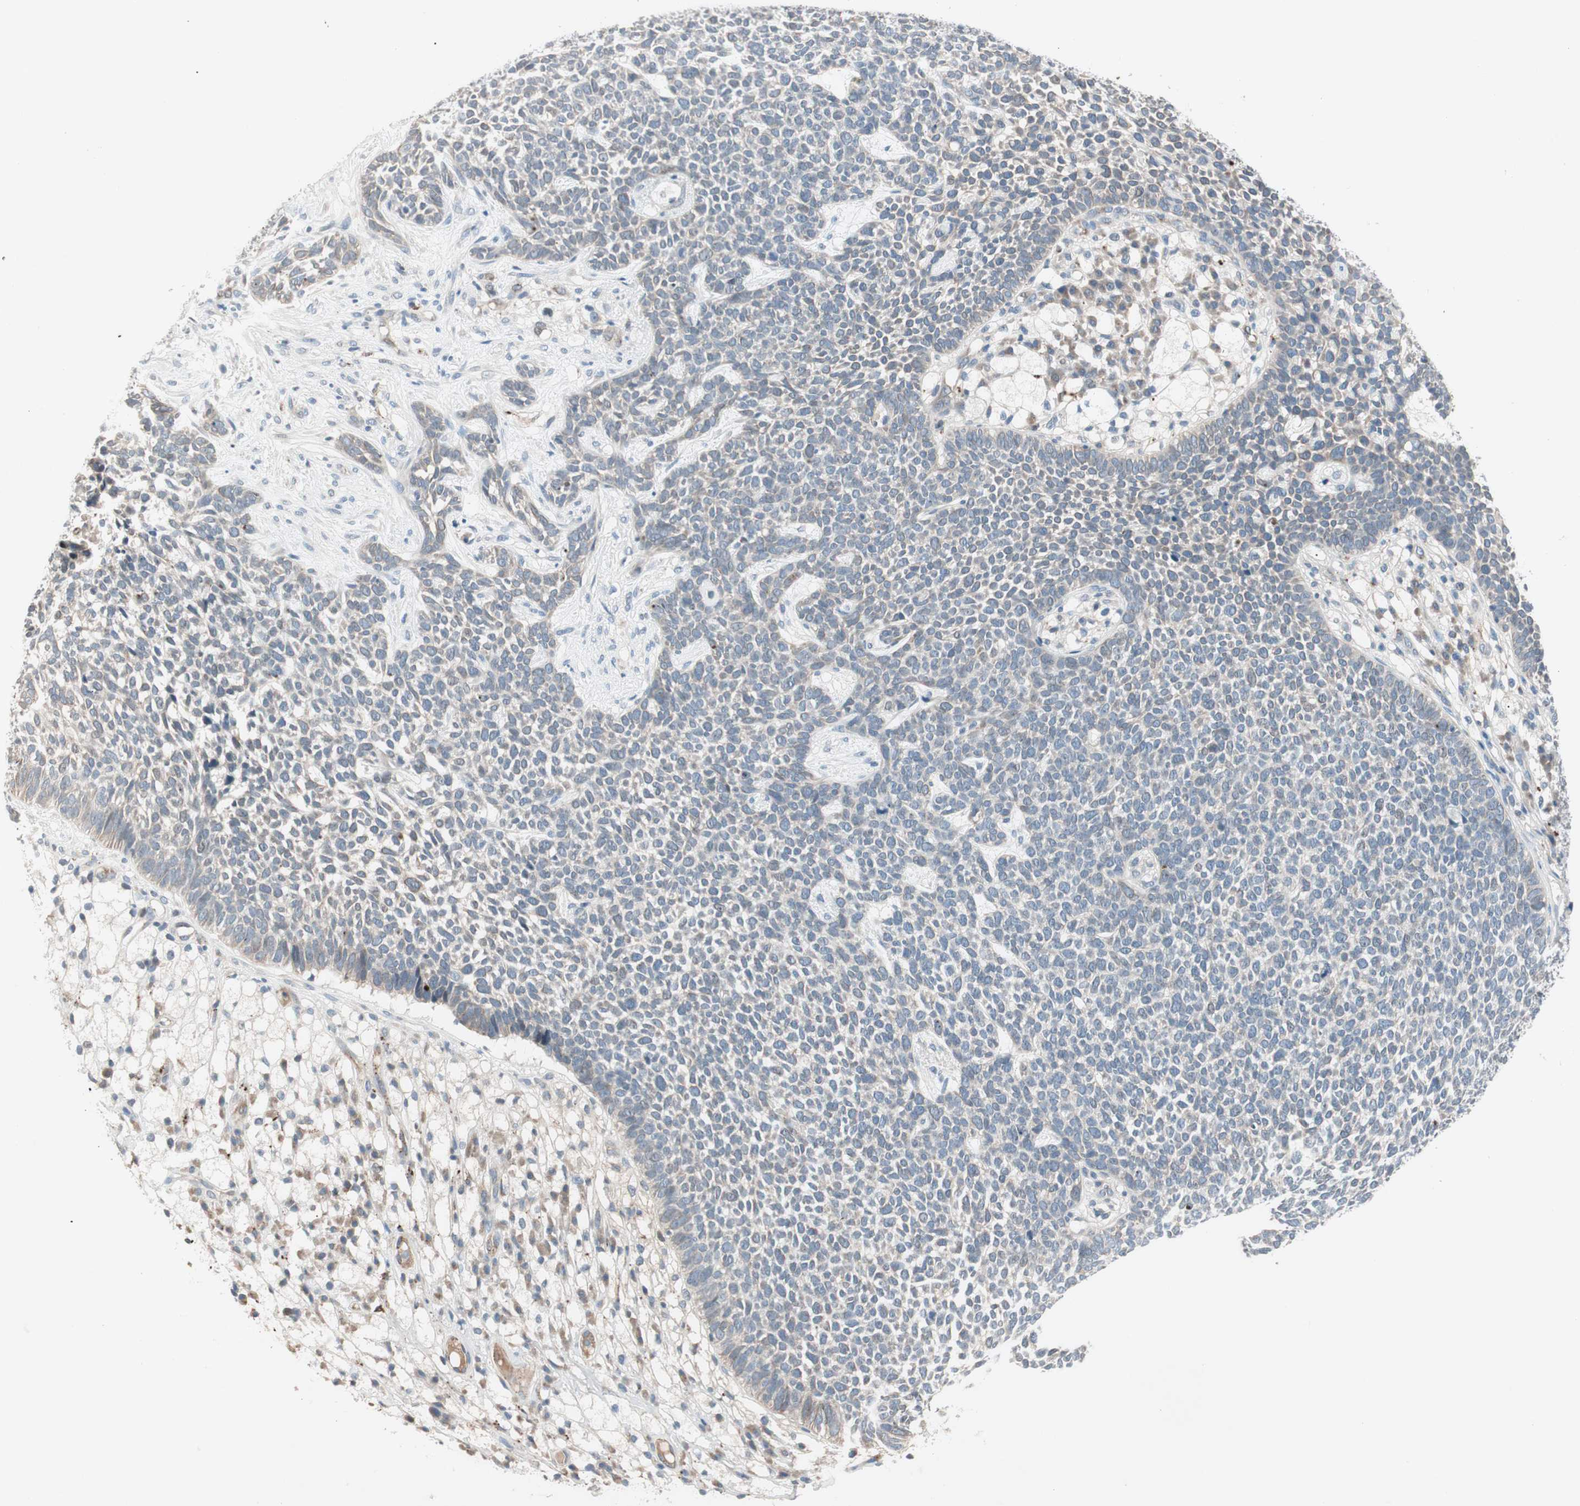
{"staining": {"intensity": "negative", "quantity": "none", "location": "none"}, "tissue": "skin cancer", "cell_type": "Tumor cells", "image_type": "cancer", "snomed": [{"axis": "morphology", "description": "Basal cell carcinoma"}, {"axis": "topography", "description": "Skin"}], "caption": "Tumor cells show no significant positivity in skin cancer.", "gene": "FGFR4", "patient": {"sex": "female", "age": 84}}